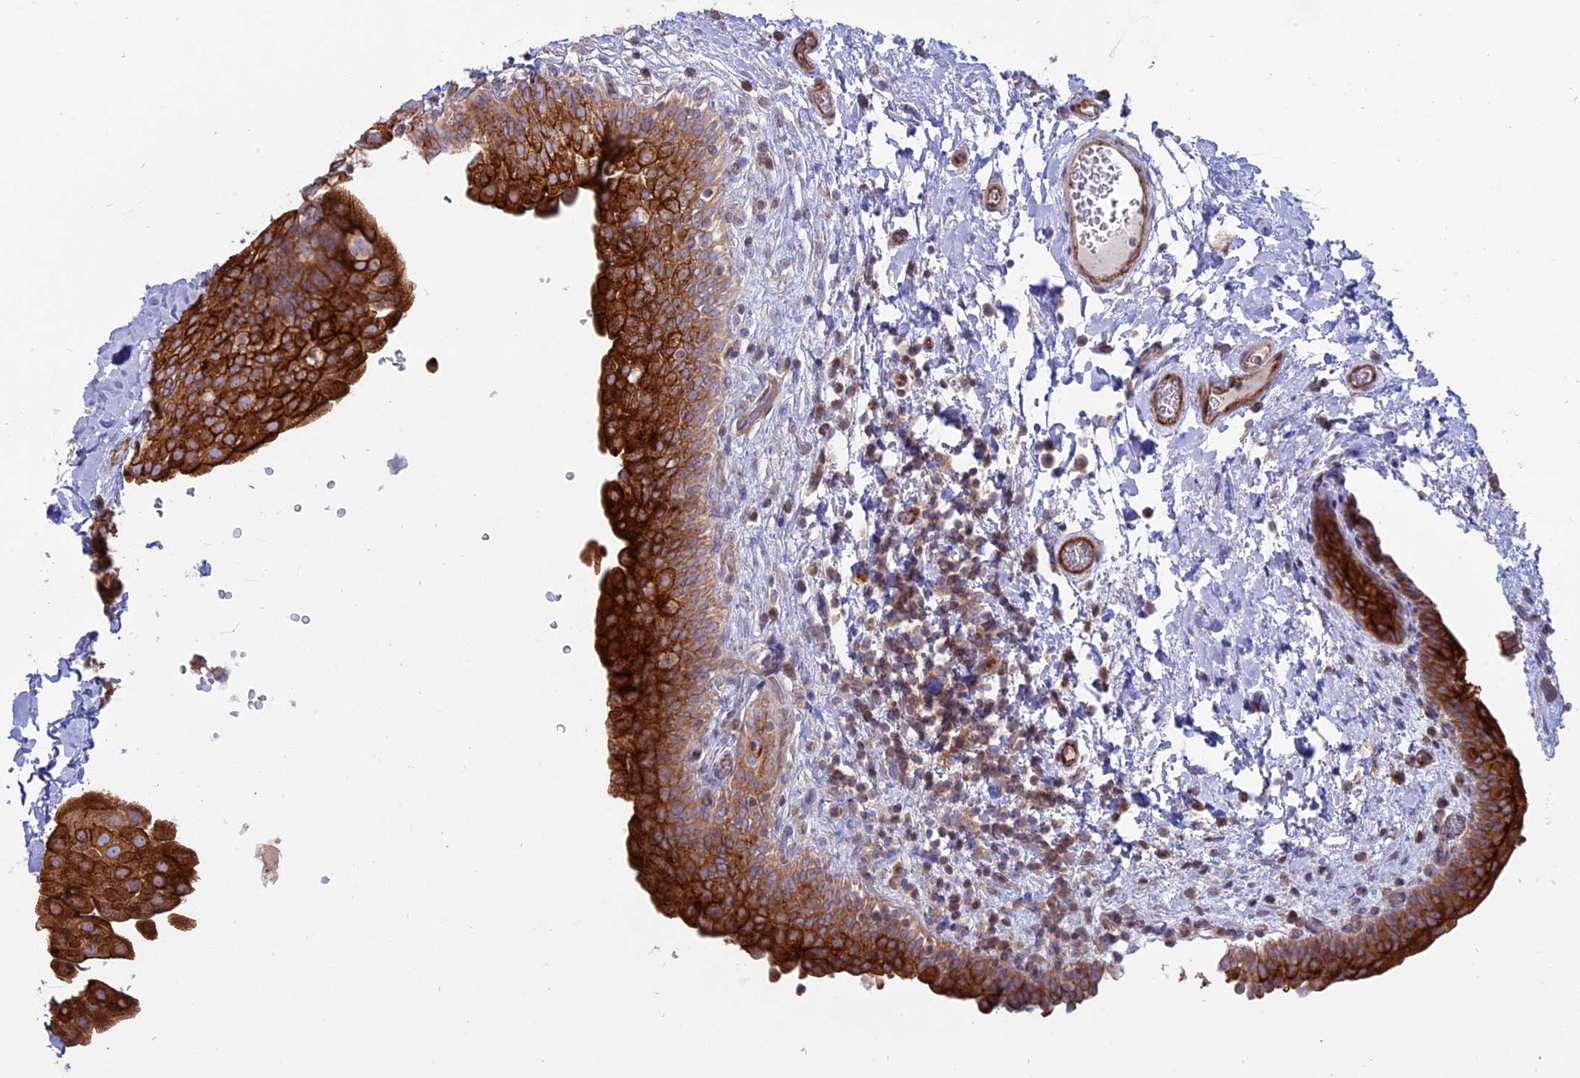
{"staining": {"intensity": "strong", "quantity": ">75%", "location": "cytoplasmic/membranous"}, "tissue": "urinary bladder", "cell_type": "Urothelial cells", "image_type": "normal", "snomed": [{"axis": "morphology", "description": "Normal tissue, NOS"}, {"axis": "topography", "description": "Urinary bladder"}], "caption": "Immunohistochemistry of unremarkable urinary bladder demonstrates high levels of strong cytoplasmic/membranous positivity in about >75% of urothelial cells. (Brightfield microscopy of DAB IHC at high magnification).", "gene": "MYO5B", "patient": {"sex": "male", "age": 83}}